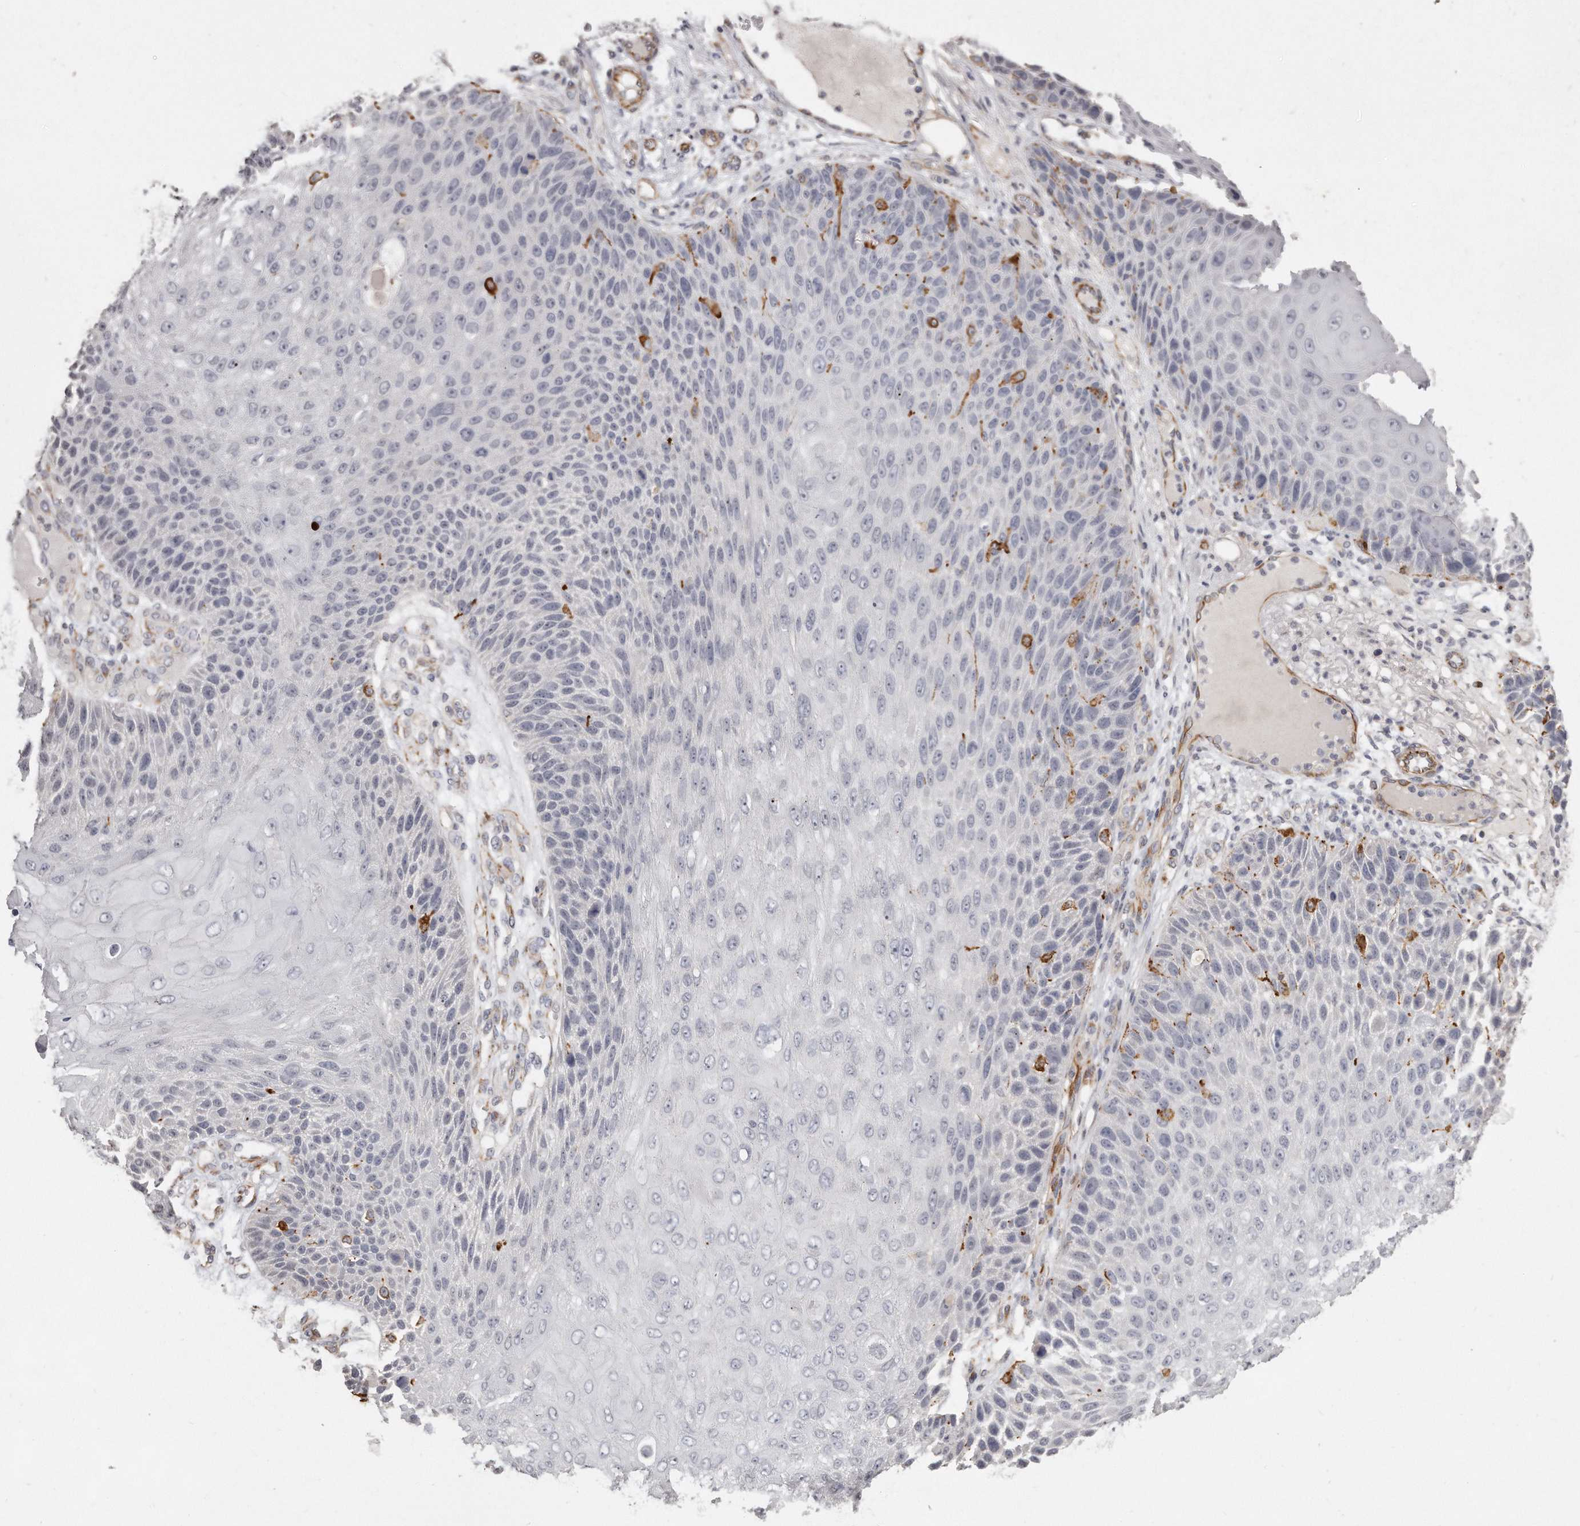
{"staining": {"intensity": "negative", "quantity": "none", "location": "none"}, "tissue": "skin cancer", "cell_type": "Tumor cells", "image_type": "cancer", "snomed": [{"axis": "morphology", "description": "Squamous cell carcinoma, NOS"}, {"axis": "topography", "description": "Skin"}], "caption": "Skin cancer was stained to show a protein in brown. There is no significant expression in tumor cells.", "gene": "ZYG11A", "patient": {"sex": "female", "age": 88}}